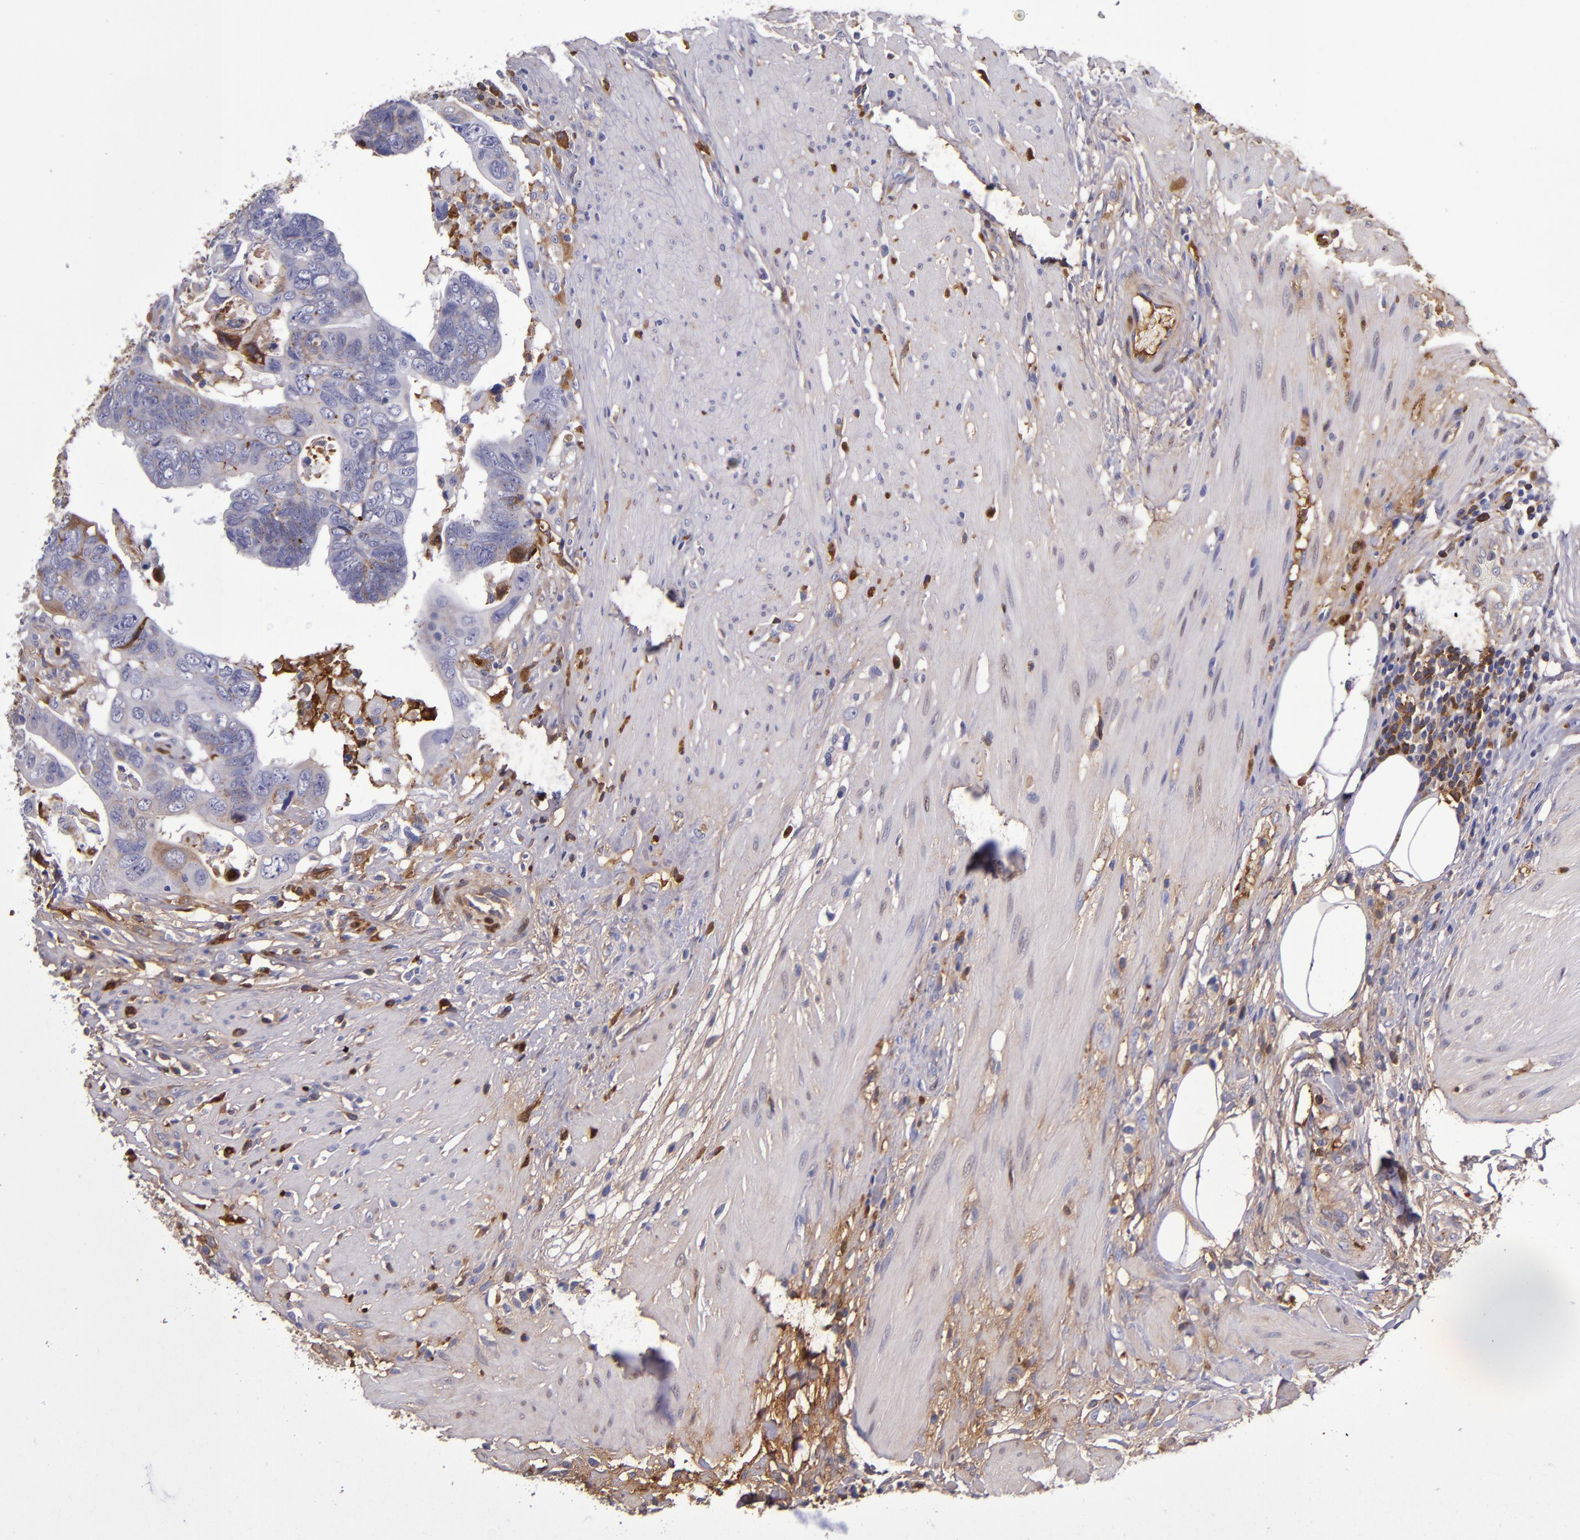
{"staining": {"intensity": "weak", "quantity": "<25%", "location": "cytoplasmic/membranous"}, "tissue": "colorectal cancer", "cell_type": "Tumor cells", "image_type": "cancer", "snomed": [{"axis": "morphology", "description": "Adenocarcinoma, NOS"}, {"axis": "topography", "description": "Rectum"}], "caption": "The immunohistochemistry (IHC) photomicrograph has no significant positivity in tumor cells of colorectal cancer (adenocarcinoma) tissue. The staining is performed using DAB brown chromogen with nuclei counter-stained in using hematoxylin.", "gene": "CLEC3B", "patient": {"sex": "male", "age": 53}}